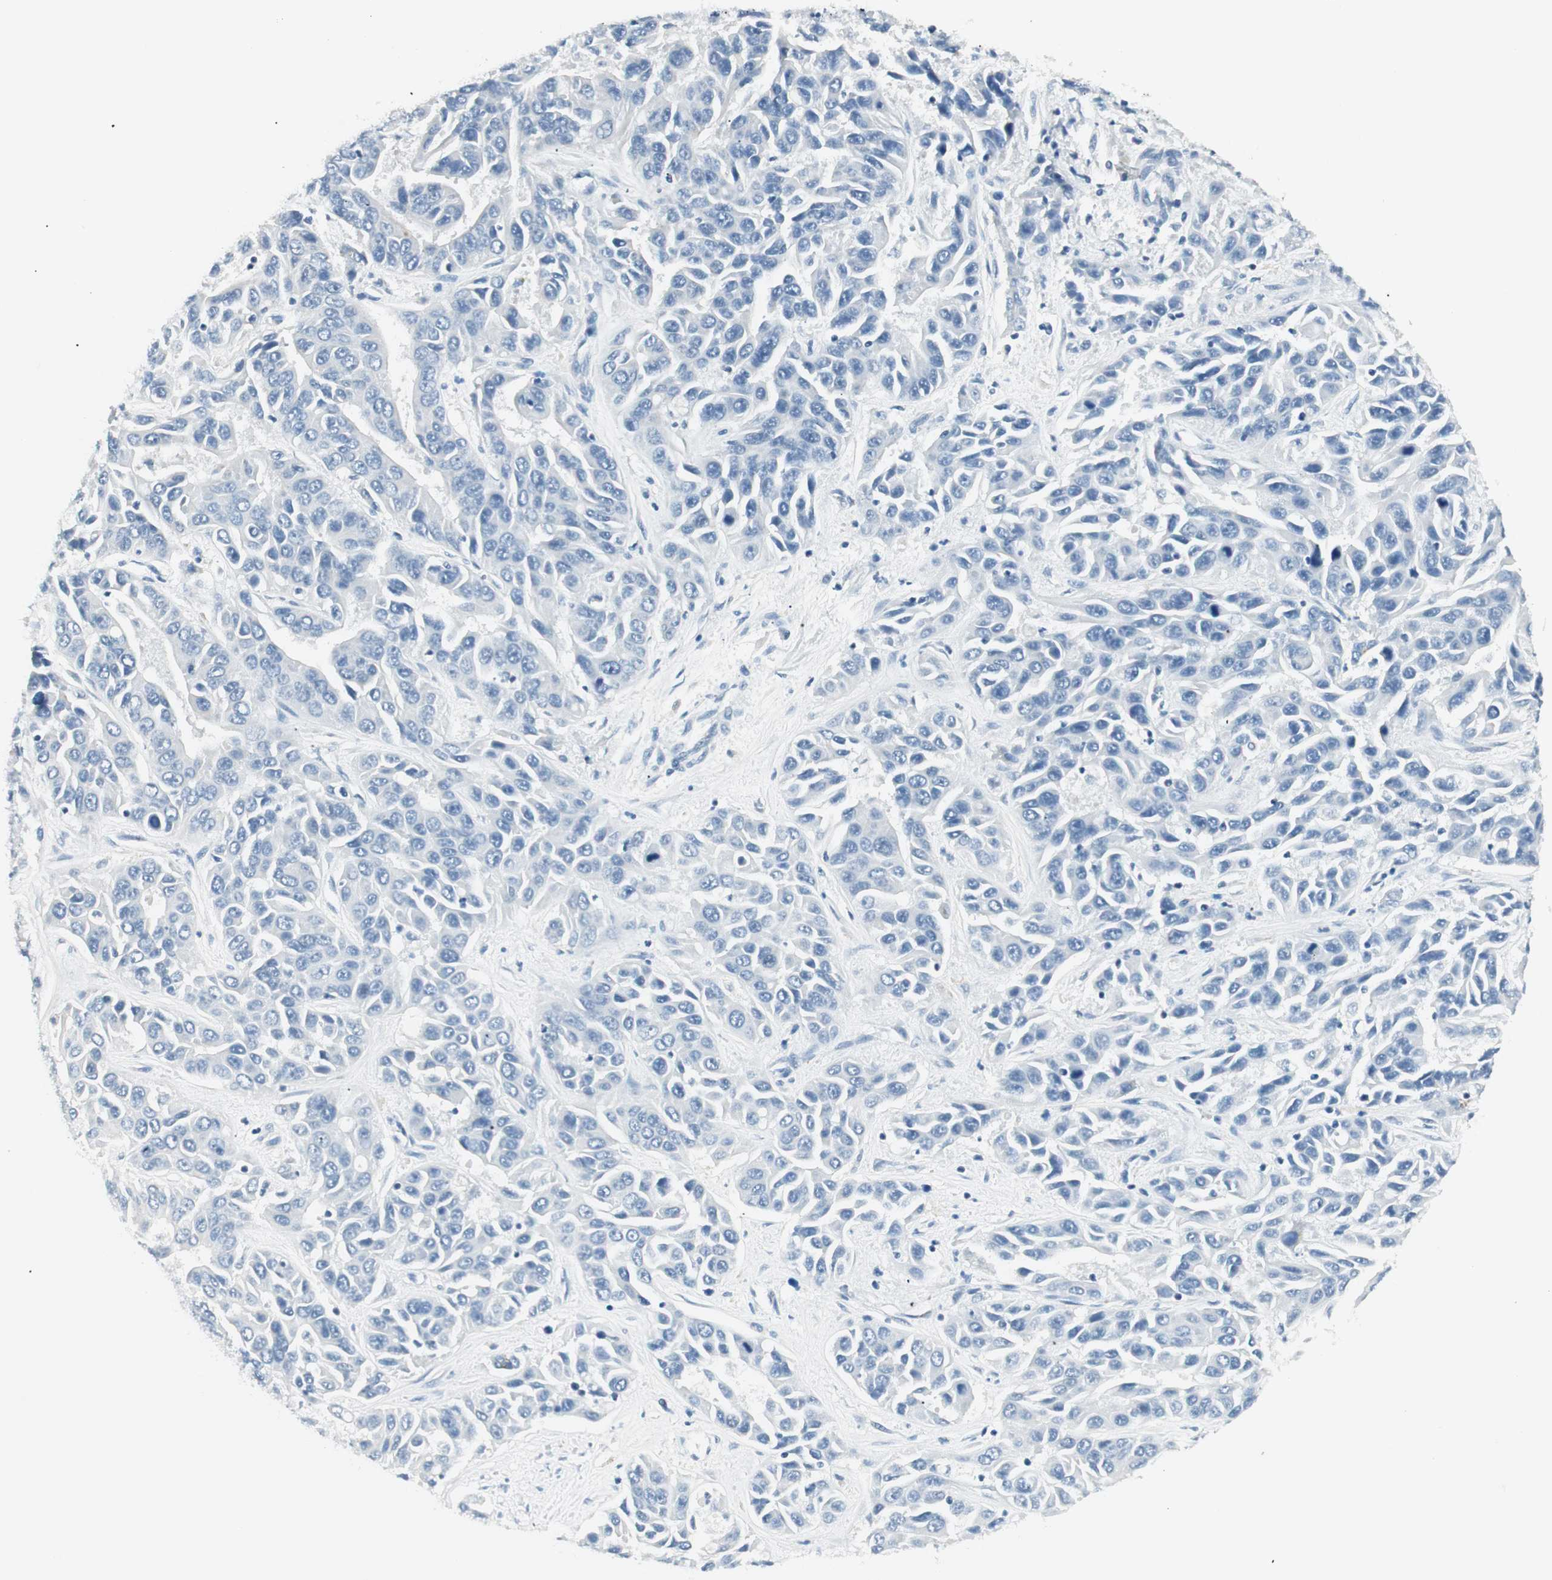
{"staining": {"intensity": "negative", "quantity": "none", "location": "none"}, "tissue": "liver cancer", "cell_type": "Tumor cells", "image_type": "cancer", "snomed": [{"axis": "morphology", "description": "Cholangiocarcinoma"}, {"axis": "topography", "description": "Liver"}], "caption": "This is an IHC micrograph of human liver cholangiocarcinoma. There is no positivity in tumor cells.", "gene": "HOXB13", "patient": {"sex": "female", "age": 52}}